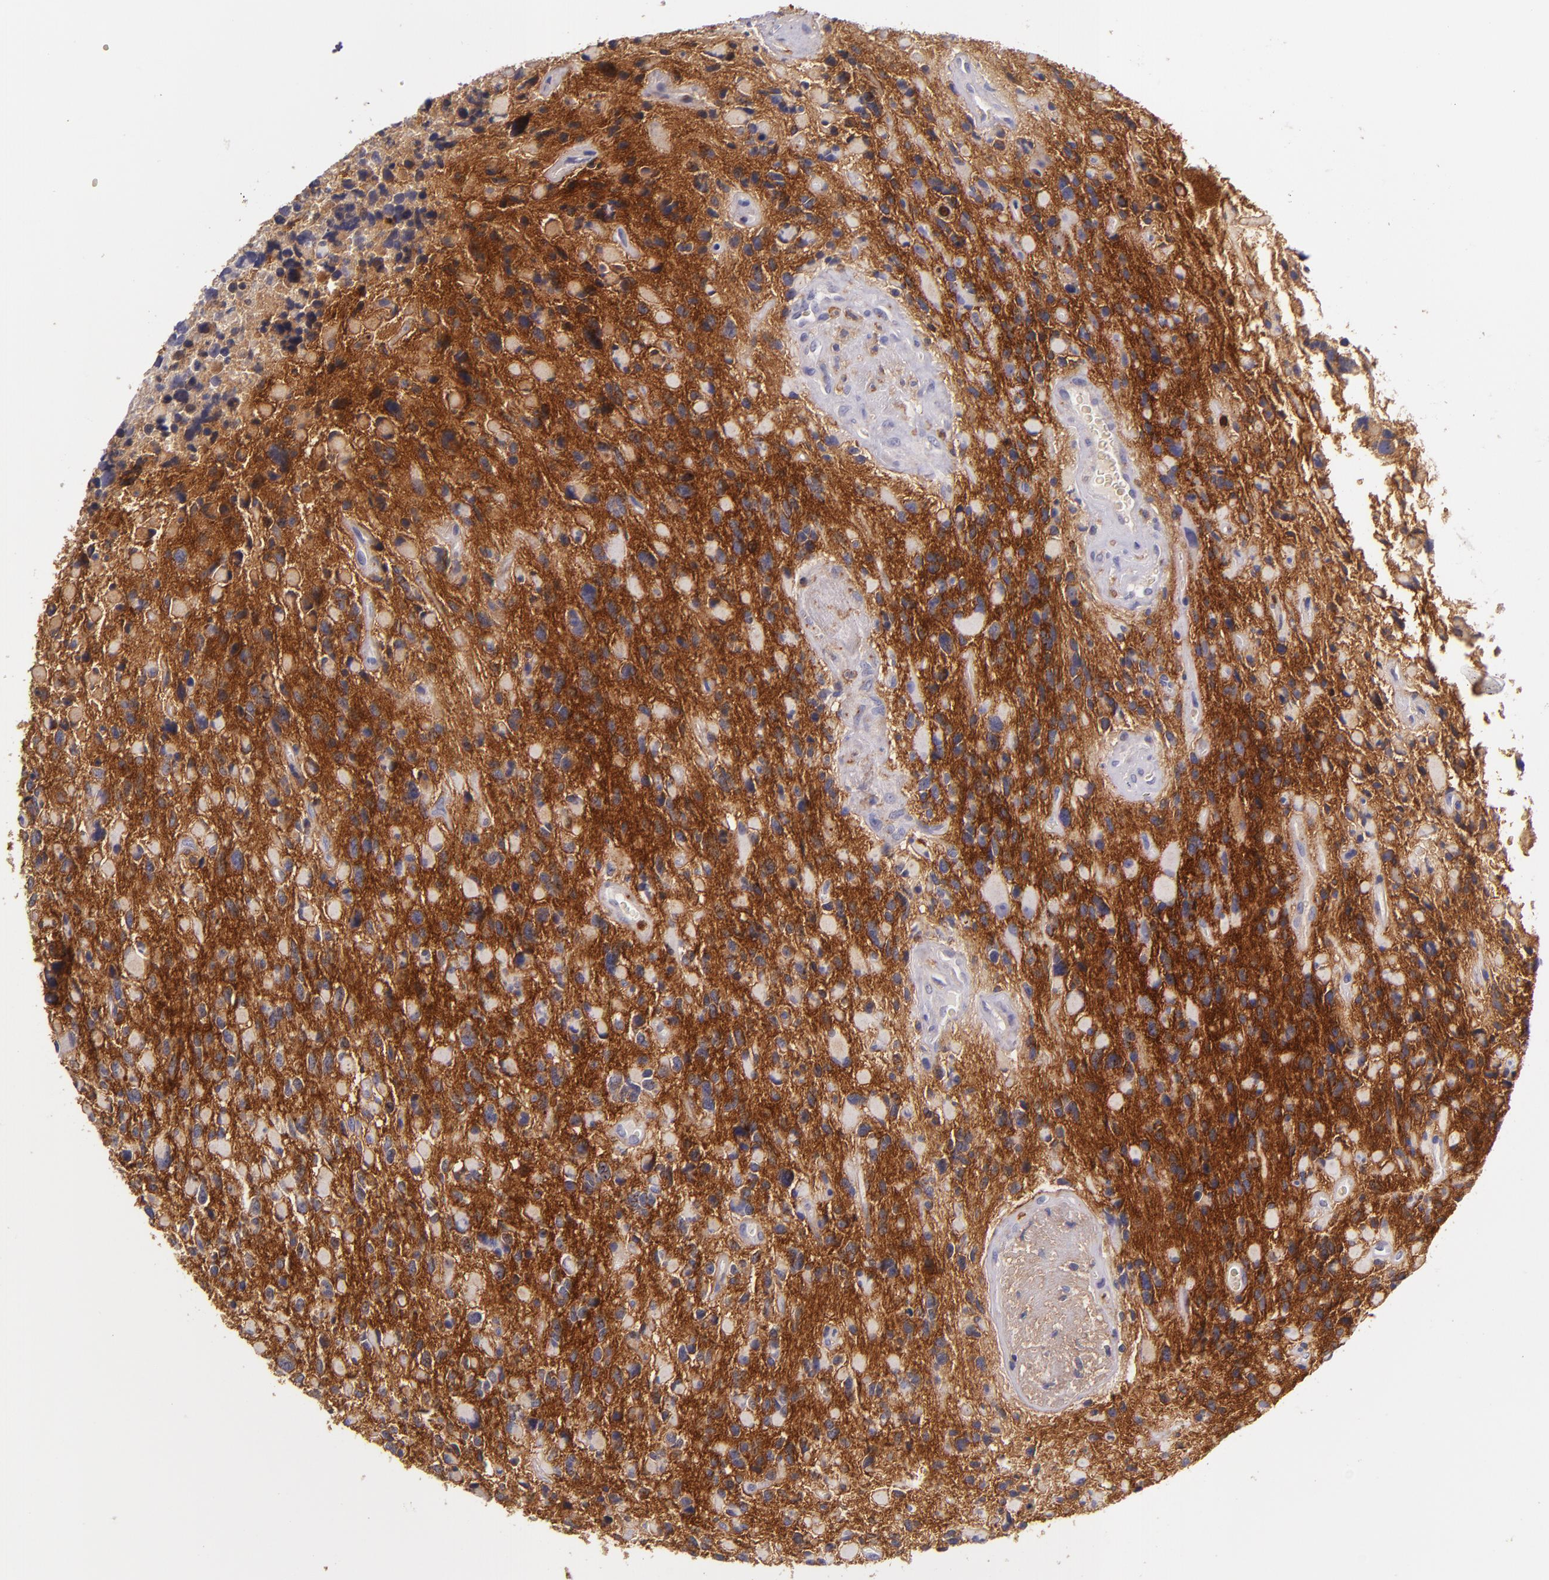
{"staining": {"intensity": "strong", "quantity": ">75%", "location": "cytoplasmic/membranous"}, "tissue": "glioma", "cell_type": "Tumor cells", "image_type": "cancer", "snomed": [{"axis": "morphology", "description": "Glioma, malignant, High grade"}, {"axis": "topography", "description": "Brain"}], "caption": "IHC of human malignant high-grade glioma reveals high levels of strong cytoplasmic/membranous positivity in about >75% of tumor cells. IHC stains the protein in brown and the nuclei are stained blue.", "gene": "C5AR1", "patient": {"sex": "female", "age": 37}}